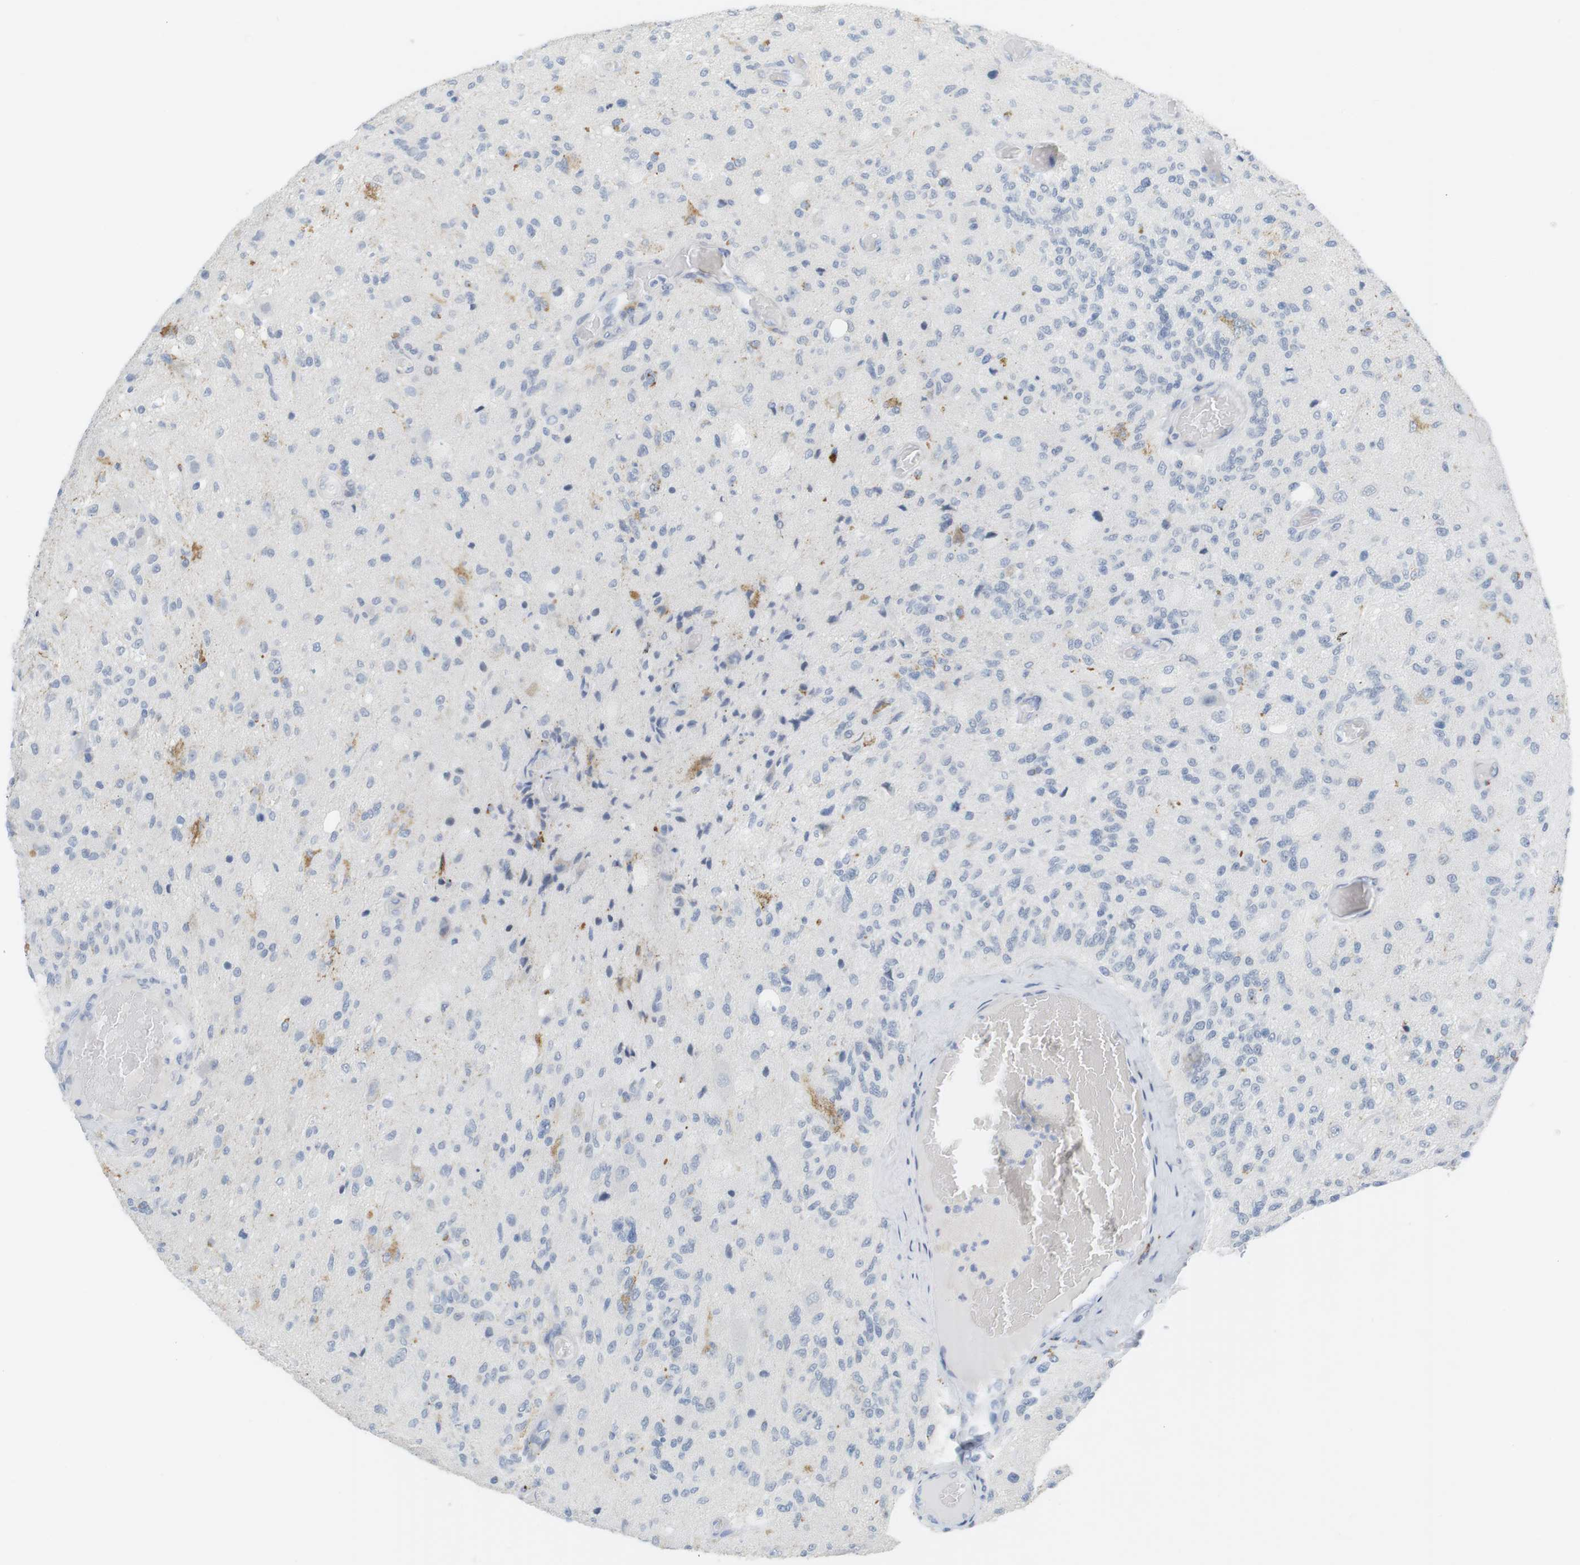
{"staining": {"intensity": "moderate", "quantity": "<25%", "location": "cytoplasmic/membranous"}, "tissue": "glioma", "cell_type": "Tumor cells", "image_type": "cancer", "snomed": [{"axis": "morphology", "description": "Normal tissue, NOS"}, {"axis": "morphology", "description": "Glioma, malignant, High grade"}, {"axis": "topography", "description": "Cerebral cortex"}], "caption": "Approximately <25% of tumor cells in glioma display moderate cytoplasmic/membranous protein expression as visualized by brown immunohistochemical staining.", "gene": "YIPF1", "patient": {"sex": "male", "age": 77}}